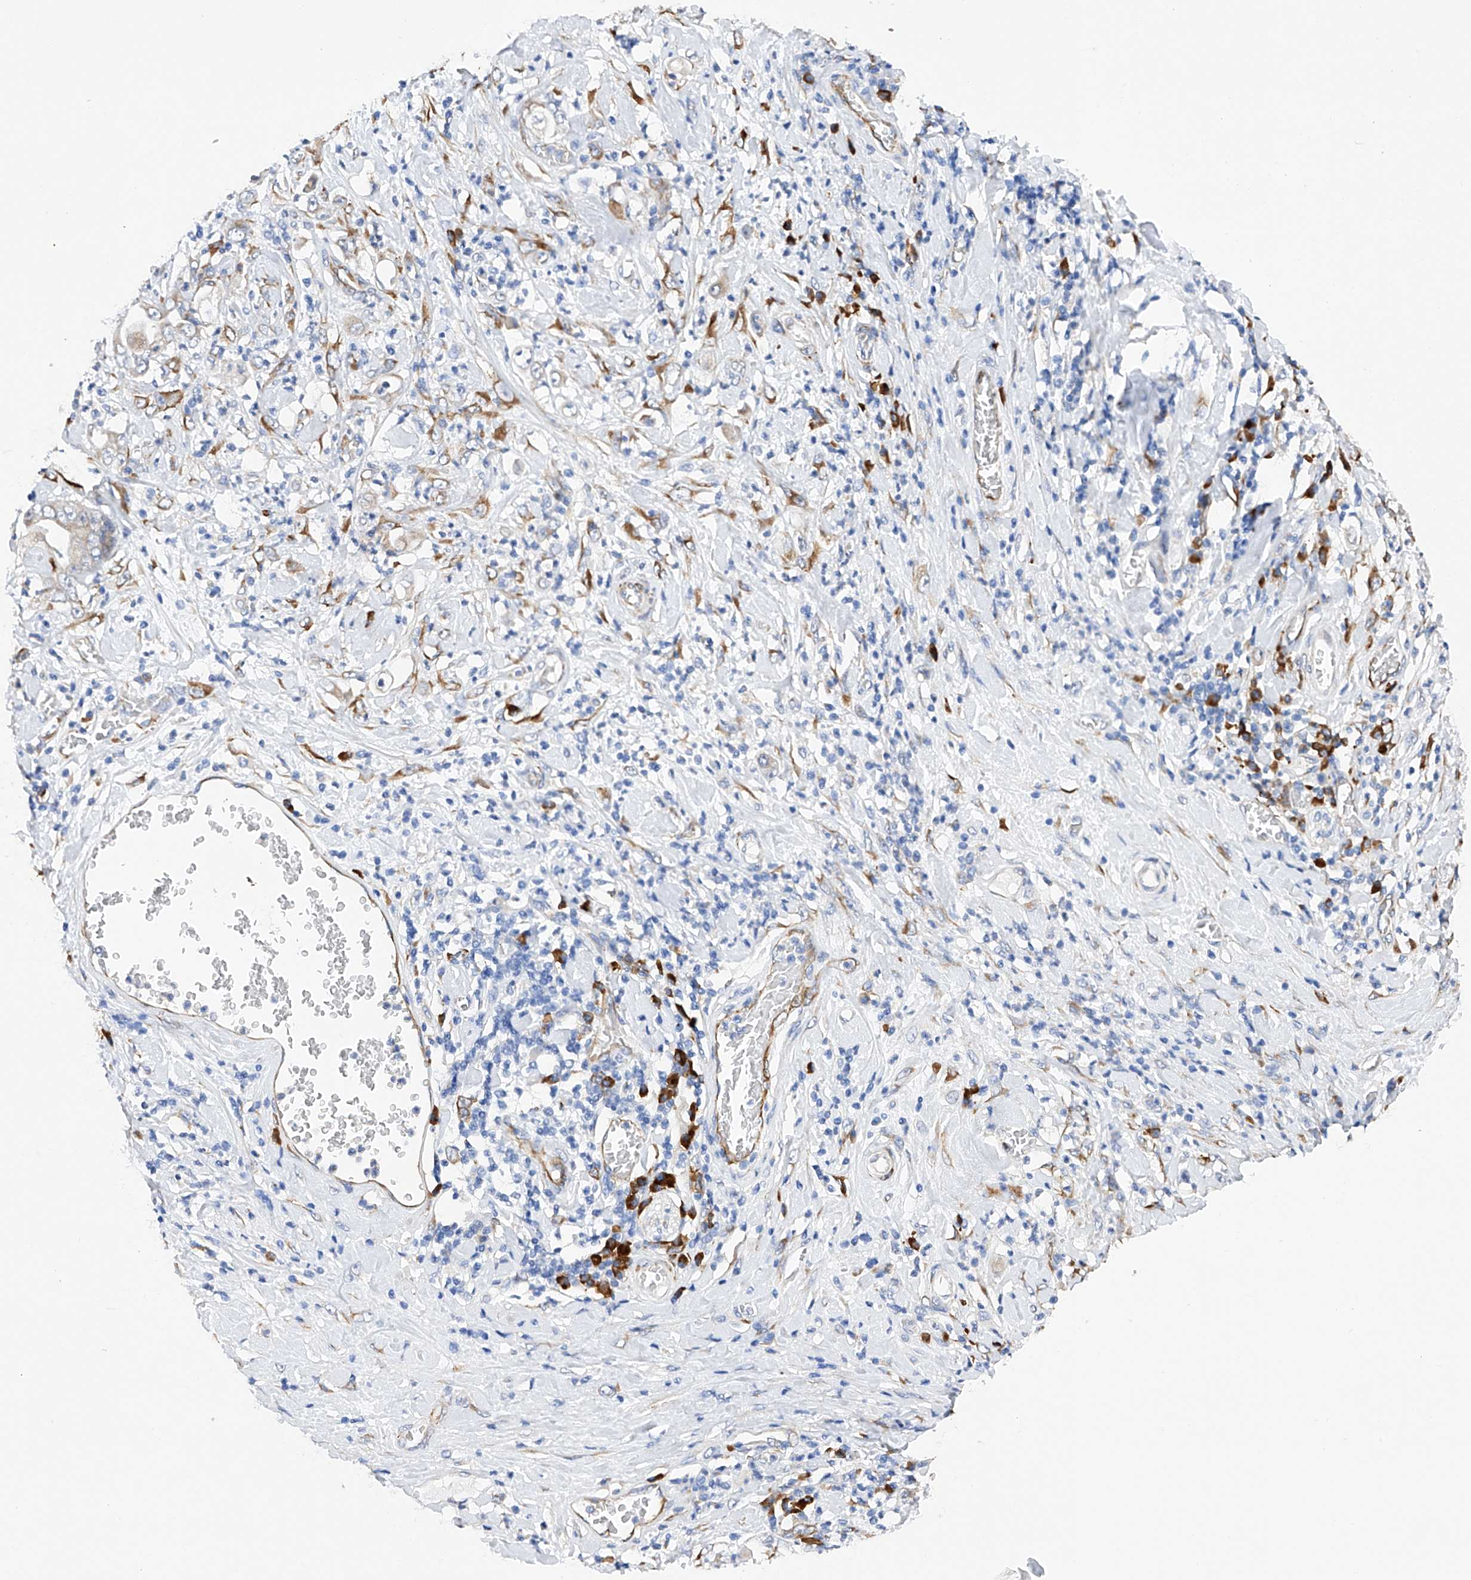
{"staining": {"intensity": "moderate", "quantity": "<25%", "location": "cytoplasmic/membranous"}, "tissue": "stomach cancer", "cell_type": "Tumor cells", "image_type": "cancer", "snomed": [{"axis": "morphology", "description": "Adenocarcinoma, NOS"}, {"axis": "topography", "description": "Stomach"}], "caption": "This photomicrograph demonstrates IHC staining of stomach cancer, with low moderate cytoplasmic/membranous expression in about <25% of tumor cells.", "gene": "PDIA5", "patient": {"sex": "female", "age": 73}}